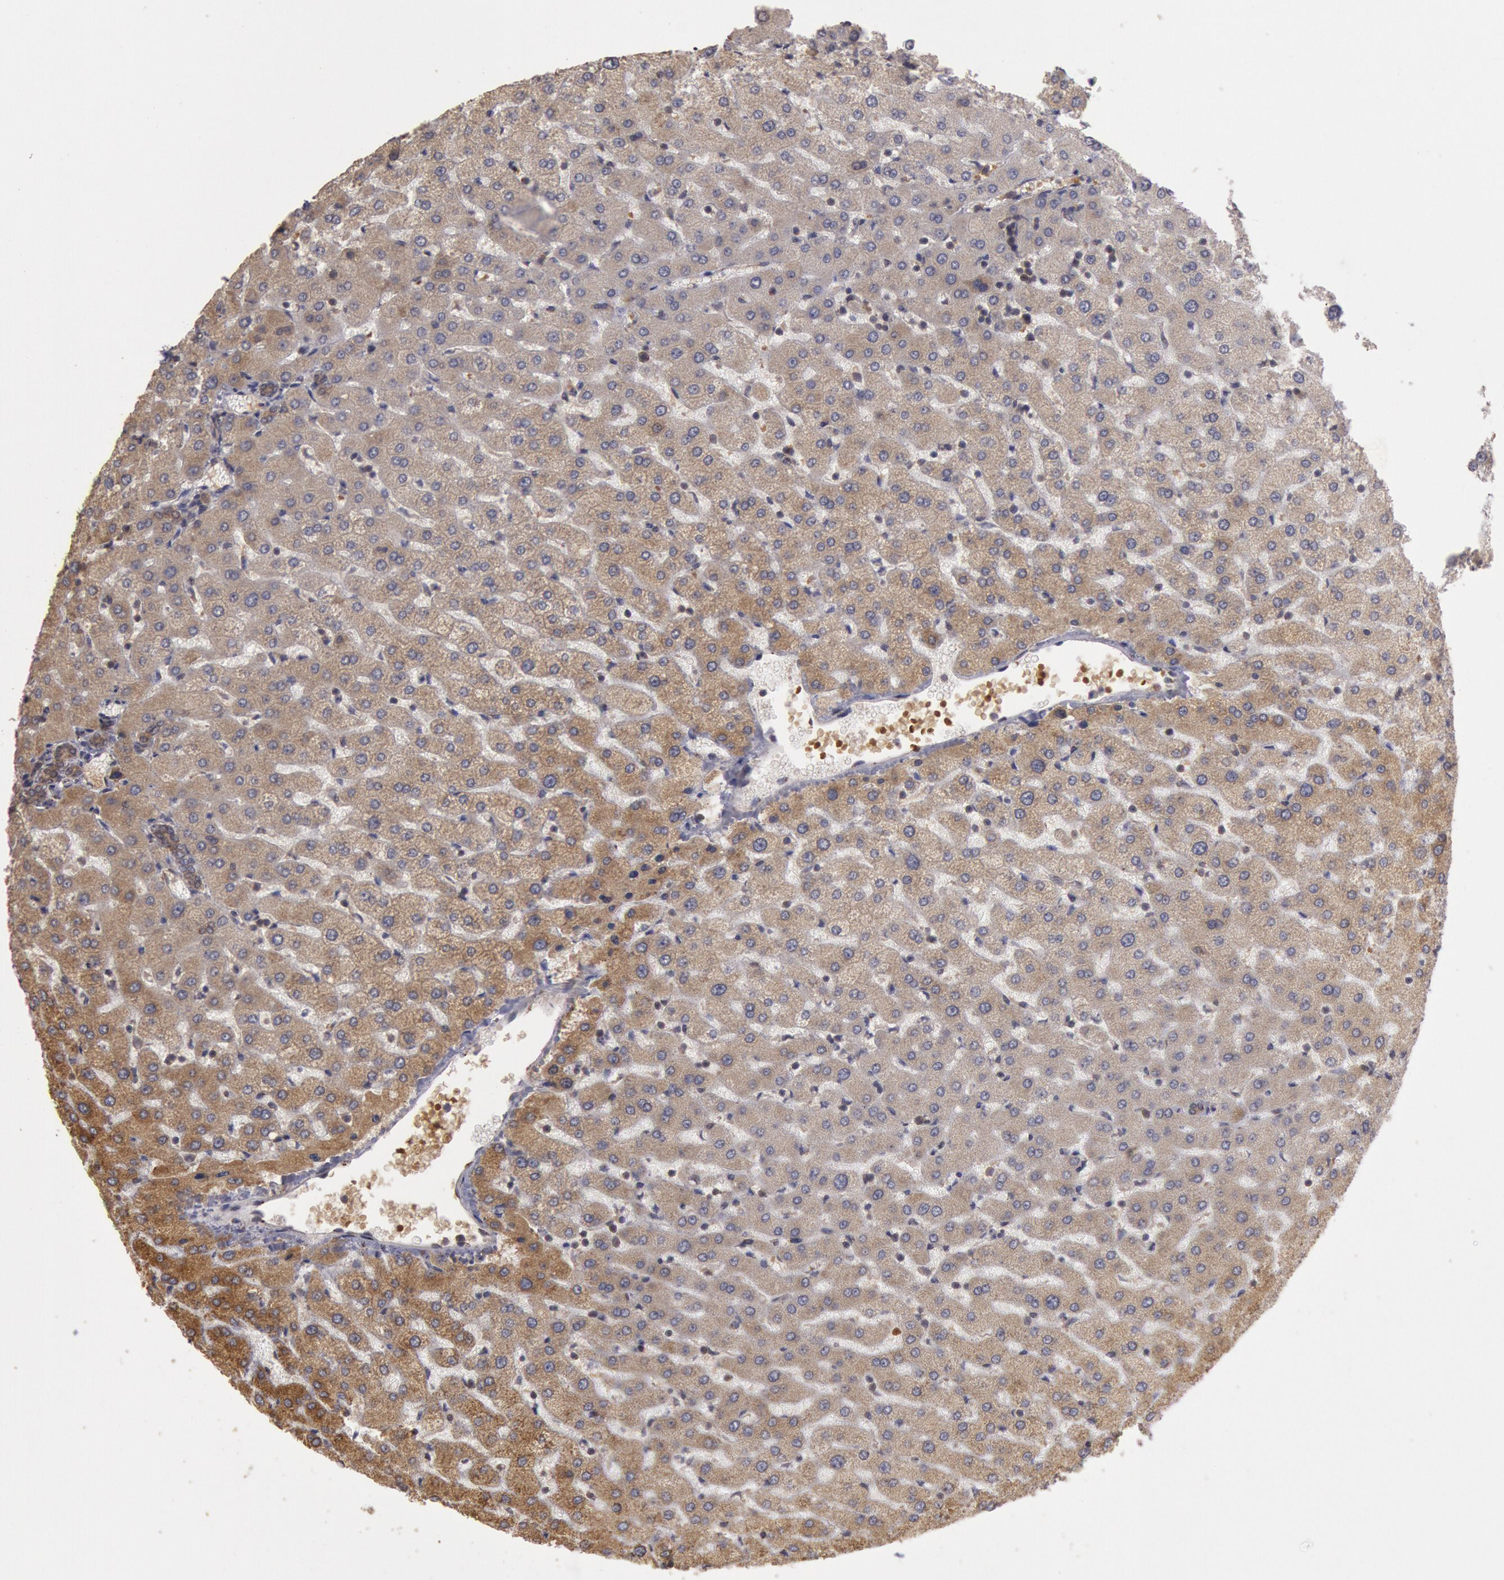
{"staining": {"intensity": "weak", "quantity": ">75%", "location": "cytoplasmic/membranous"}, "tissue": "liver", "cell_type": "Cholangiocytes", "image_type": "normal", "snomed": [{"axis": "morphology", "description": "Normal tissue, NOS"}, {"axis": "morphology", "description": "Fibrosis, NOS"}, {"axis": "topography", "description": "Liver"}], "caption": "The photomicrograph reveals a brown stain indicating the presence of a protein in the cytoplasmic/membranous of cholangiocytes in liver.", "gene": "USP14", "patient": {"sex": "female", "age": 29}}